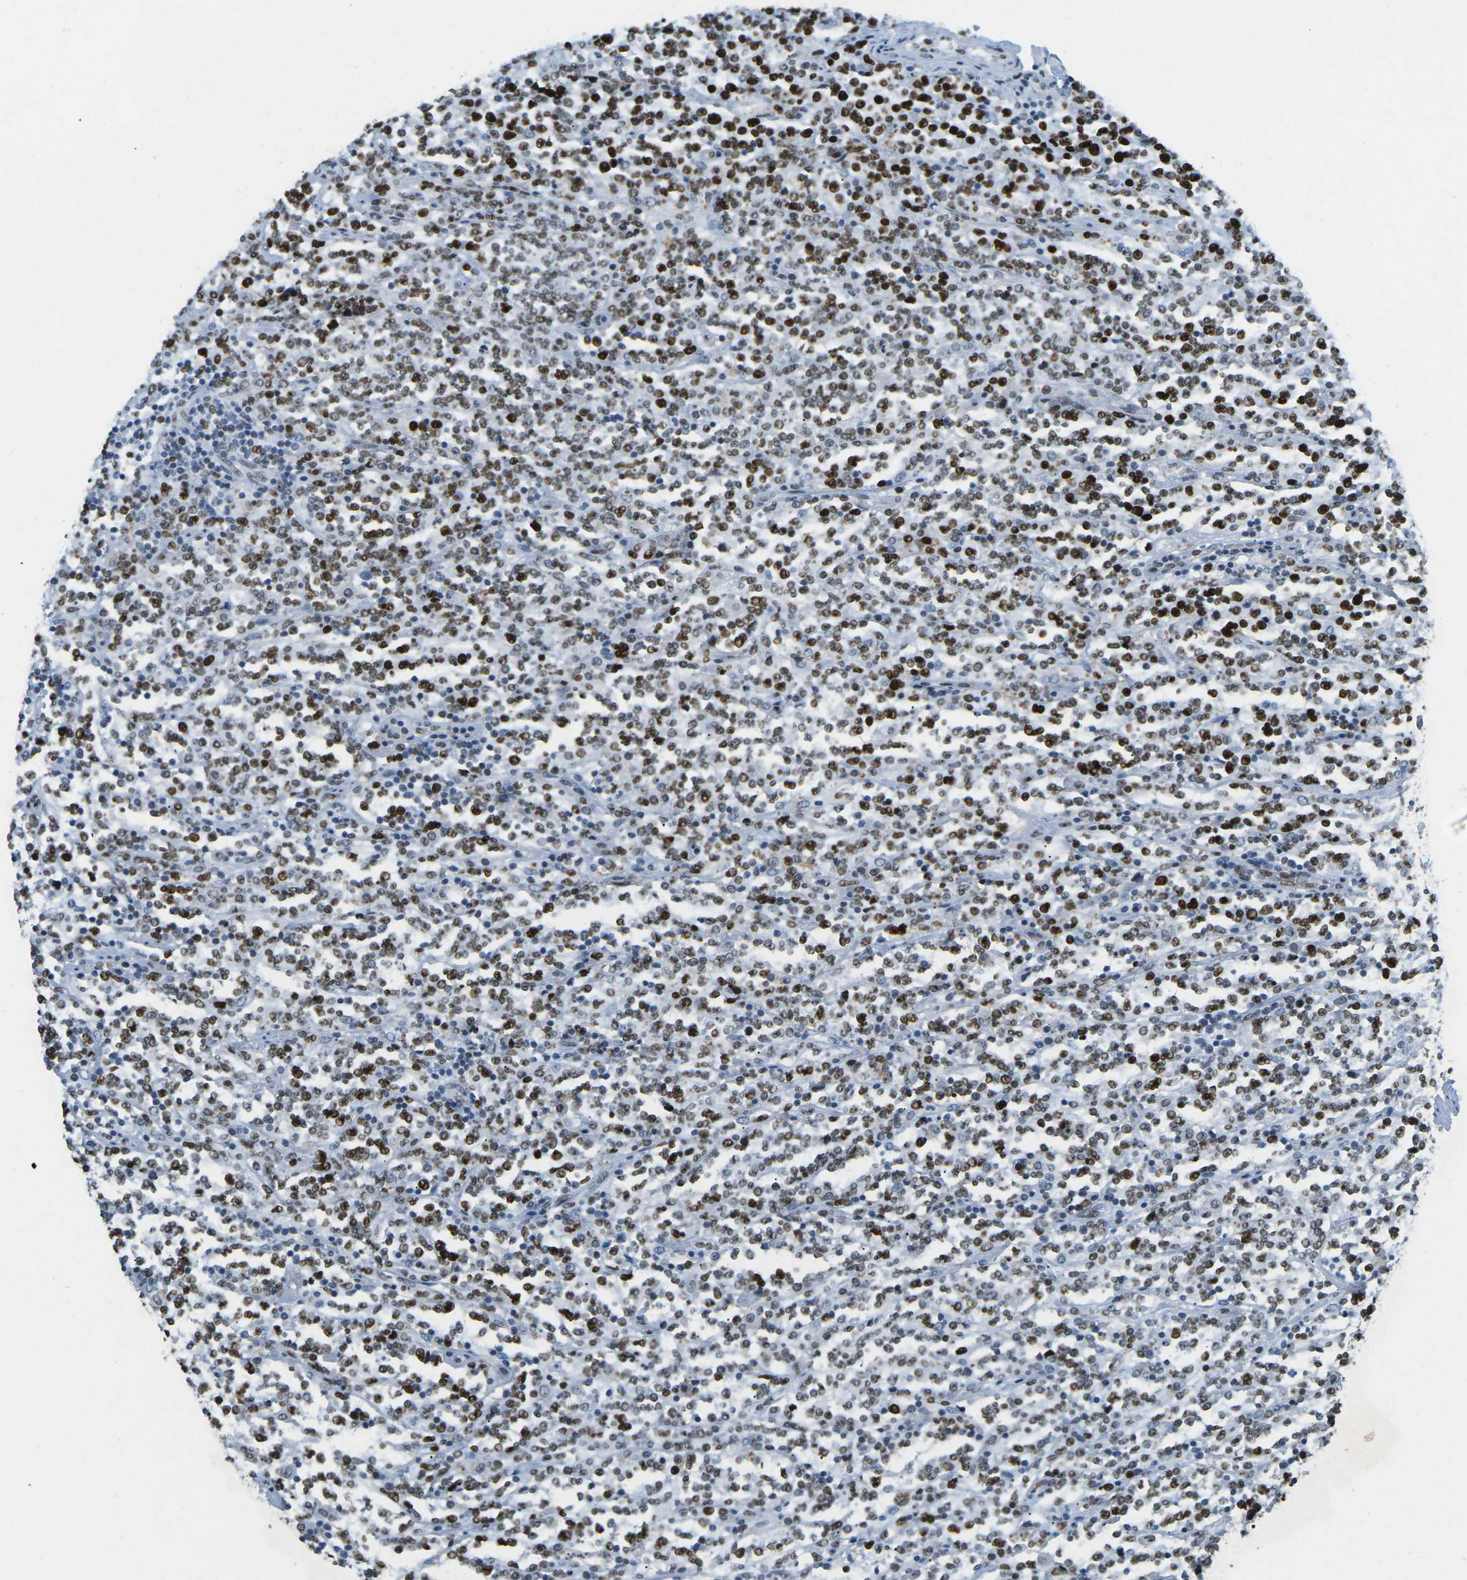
{"staining": {"intensity": "strong", "quantity": ">75%", "location": "nuclear"}, "tissue": "lymphoma", "cell_type": "Tumor cells", "image_type": "cancer", "snomed": [{"axis": "morphology", "description": "Malignant lymphoma, non-Hodgkin's type, High grade"}, {"axis": "topography", "description": "Soft tissue"}], "caption": "The photomicrograph exhibits staining of high-grade malignant lymphoma, non-Hodgkin's type, revealing strong nuclear protein staining (brown color) within tumor cells.", "gene": "RB1", "patient": {"sex": "male", "age": 18}}